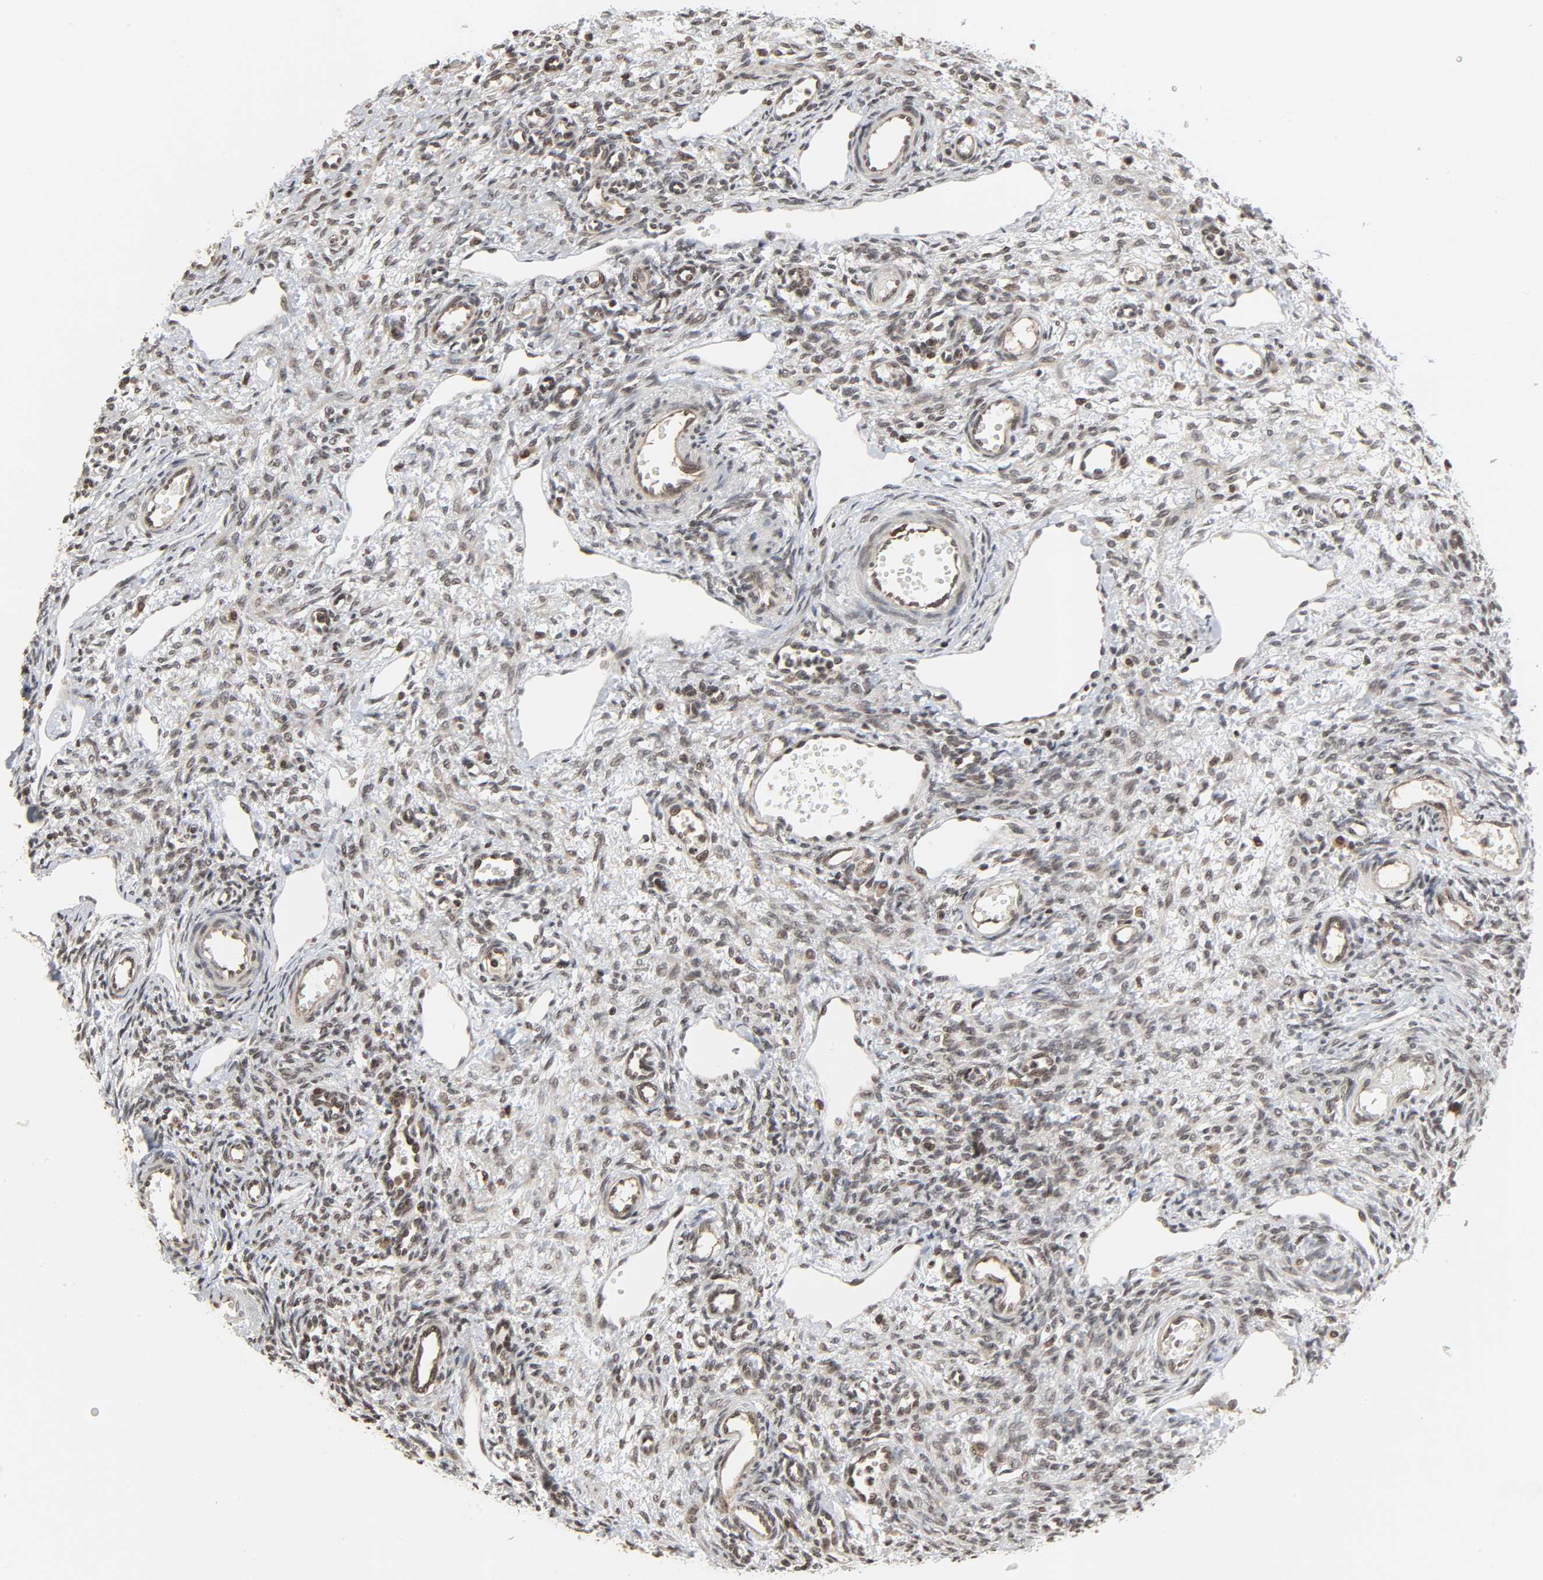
{"staining": {"intensity": "moderate", "quantity": ">75%", "location": "nuclear"}, "tissue": "ovary", "cell_type": "Follicle cells", "image_type": "normal", "snomed": [{"axis": "morphology", "description": "Normal tissue, NOS"}, {"axis": "topography", "description": "Ovary"}], "caption": "Immunohistochemistry (DAB) staining of unremarkable ovary exhibits moderate nuclear protein staining in about >75% of follicle cells. (brown staining indicates protein expression, while blue staining denotes nuclei).", "gene": "XRCC1", "patient": {"sex": "female", "age": 33}}